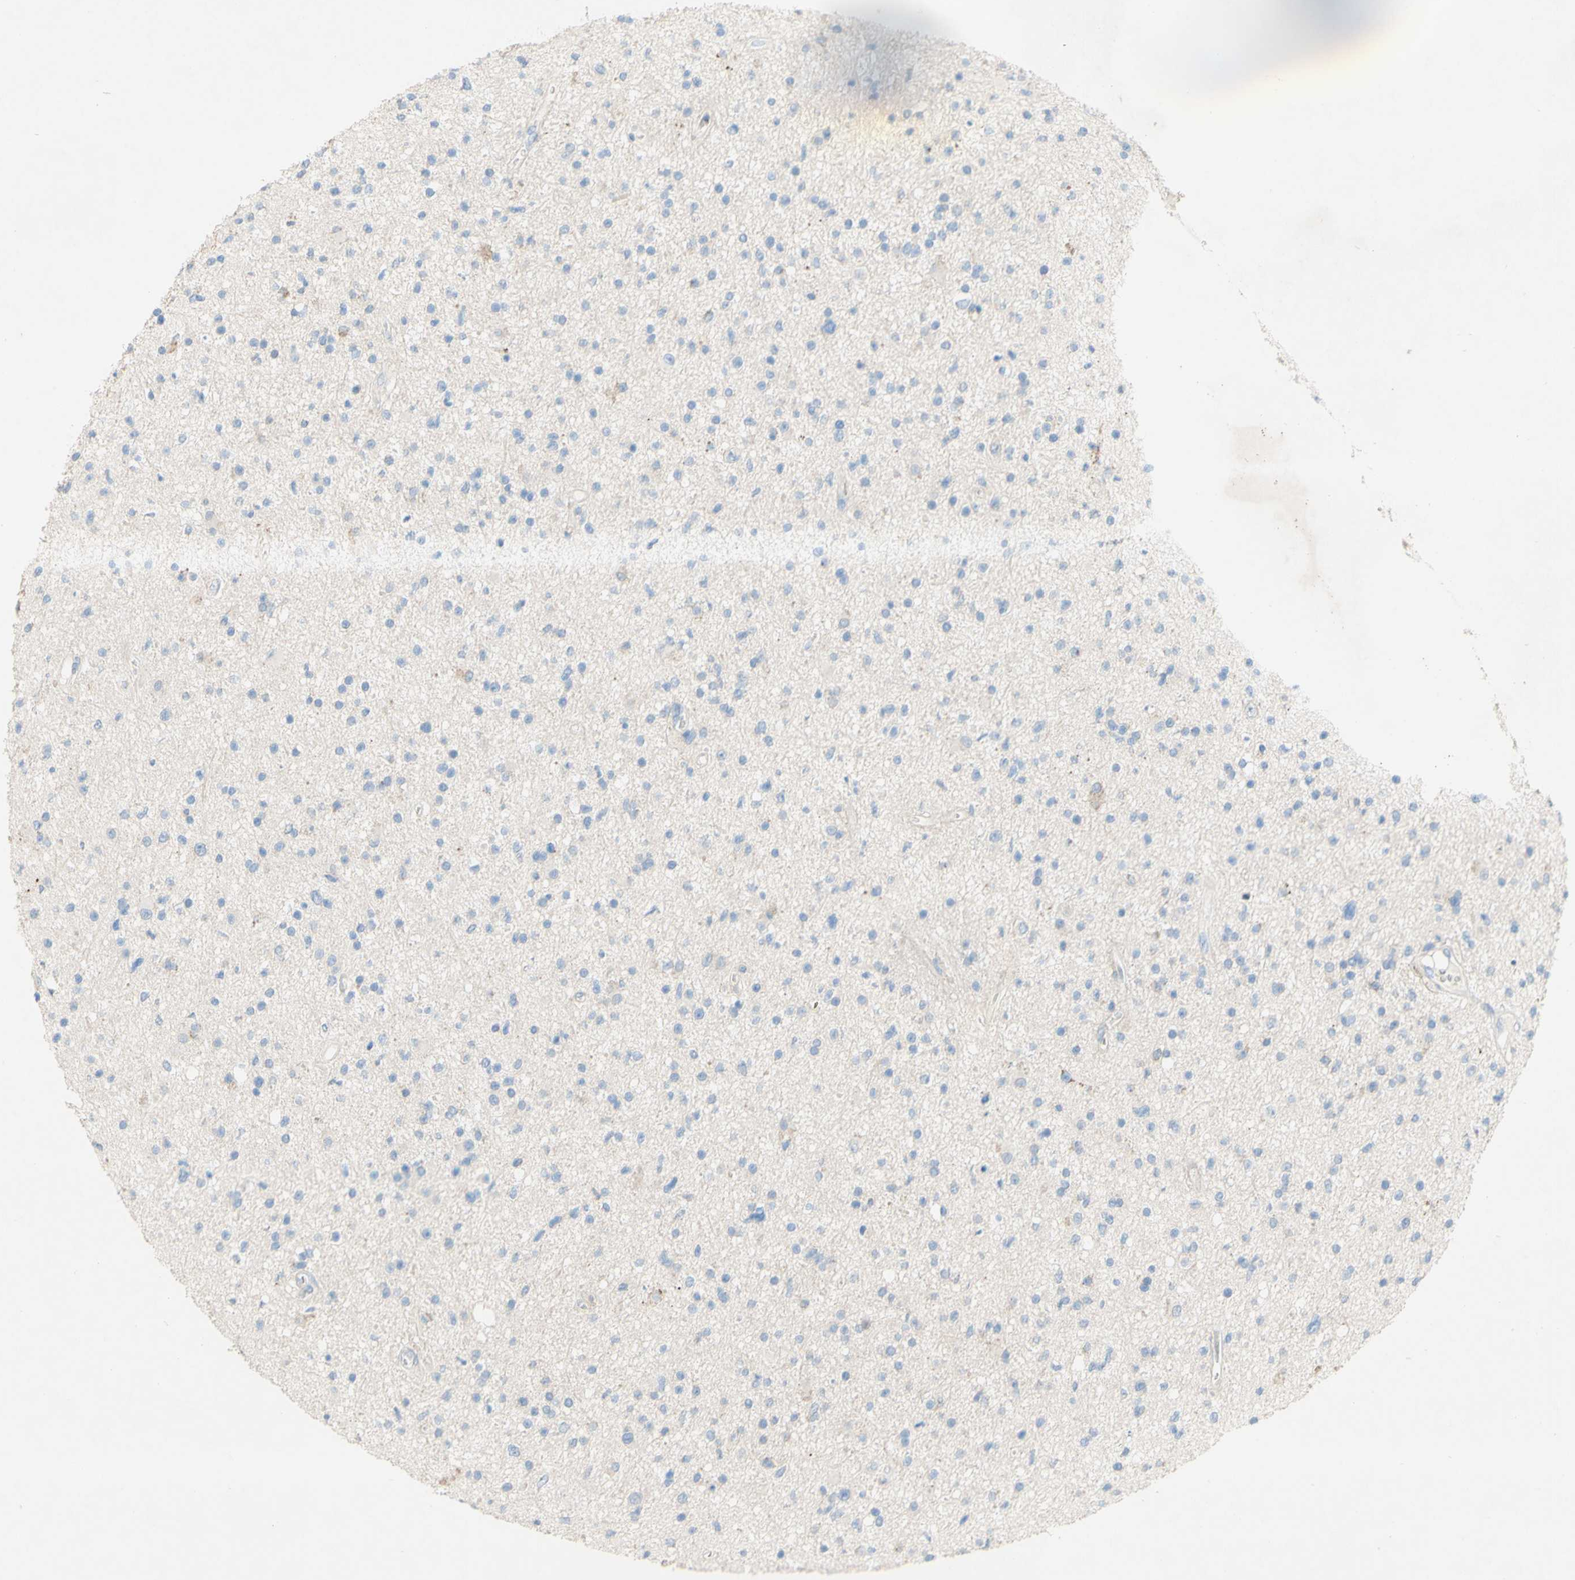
{"staining": {"intensity": "negative", "quantity": "none", "location": "none"}, "tissue": "glioma", "cell_type": "Tumor cells", "image_type": "cancer", "snomed": [{"axis": "morphology", "description": "Glioma, malignant, High grade"}, {"axis": "topography", "description": "Brain"}], "caption": "The immunohistochemistry photomicrograph has no significant expression in tumor cells of high-grade glioma (malignant) tissue.", "gene": "ACADL", "patient": {"sex": "male", "age": 33}}